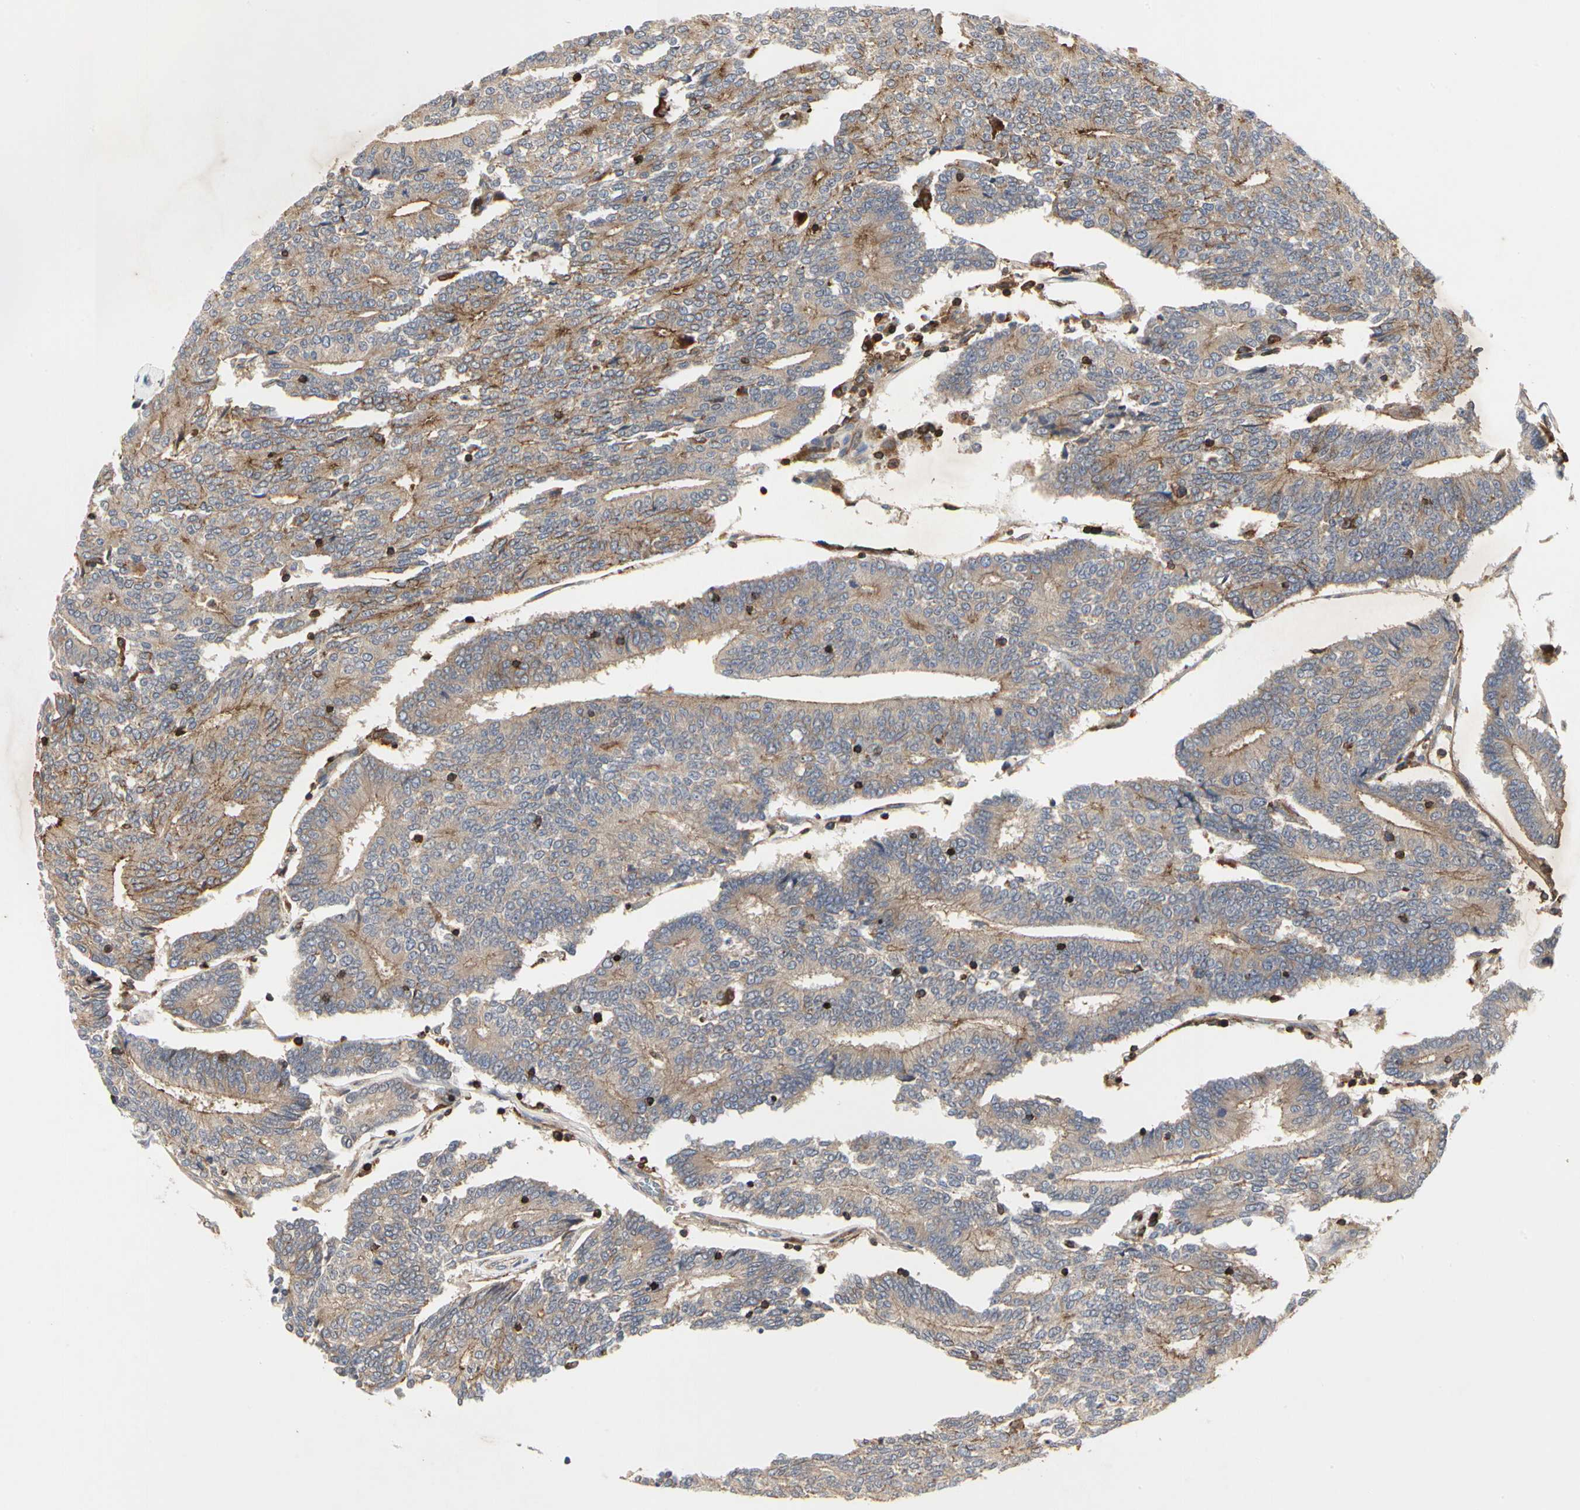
{"staining": {"intensity": "moderate", "quantity": ">75%", "location": "cytoplasmic/membranous"}, "tissue": "prostate cancer", "cell_type": "Tumor cells", "image_type": "cancer", "snomed": [{"axis": "morphology", "description": "Adenocarcinoma, High grade"}, {"axis": "topography", "description": "Prostate"}], "caption": "Immunohistochemical staining of prostate cancer shows medium levels of moderate cytoplasmic/membranous expression in about >75% of tumor cells.", "gene": "NAPG", "patient": {"sex": "male", "age": 55}}